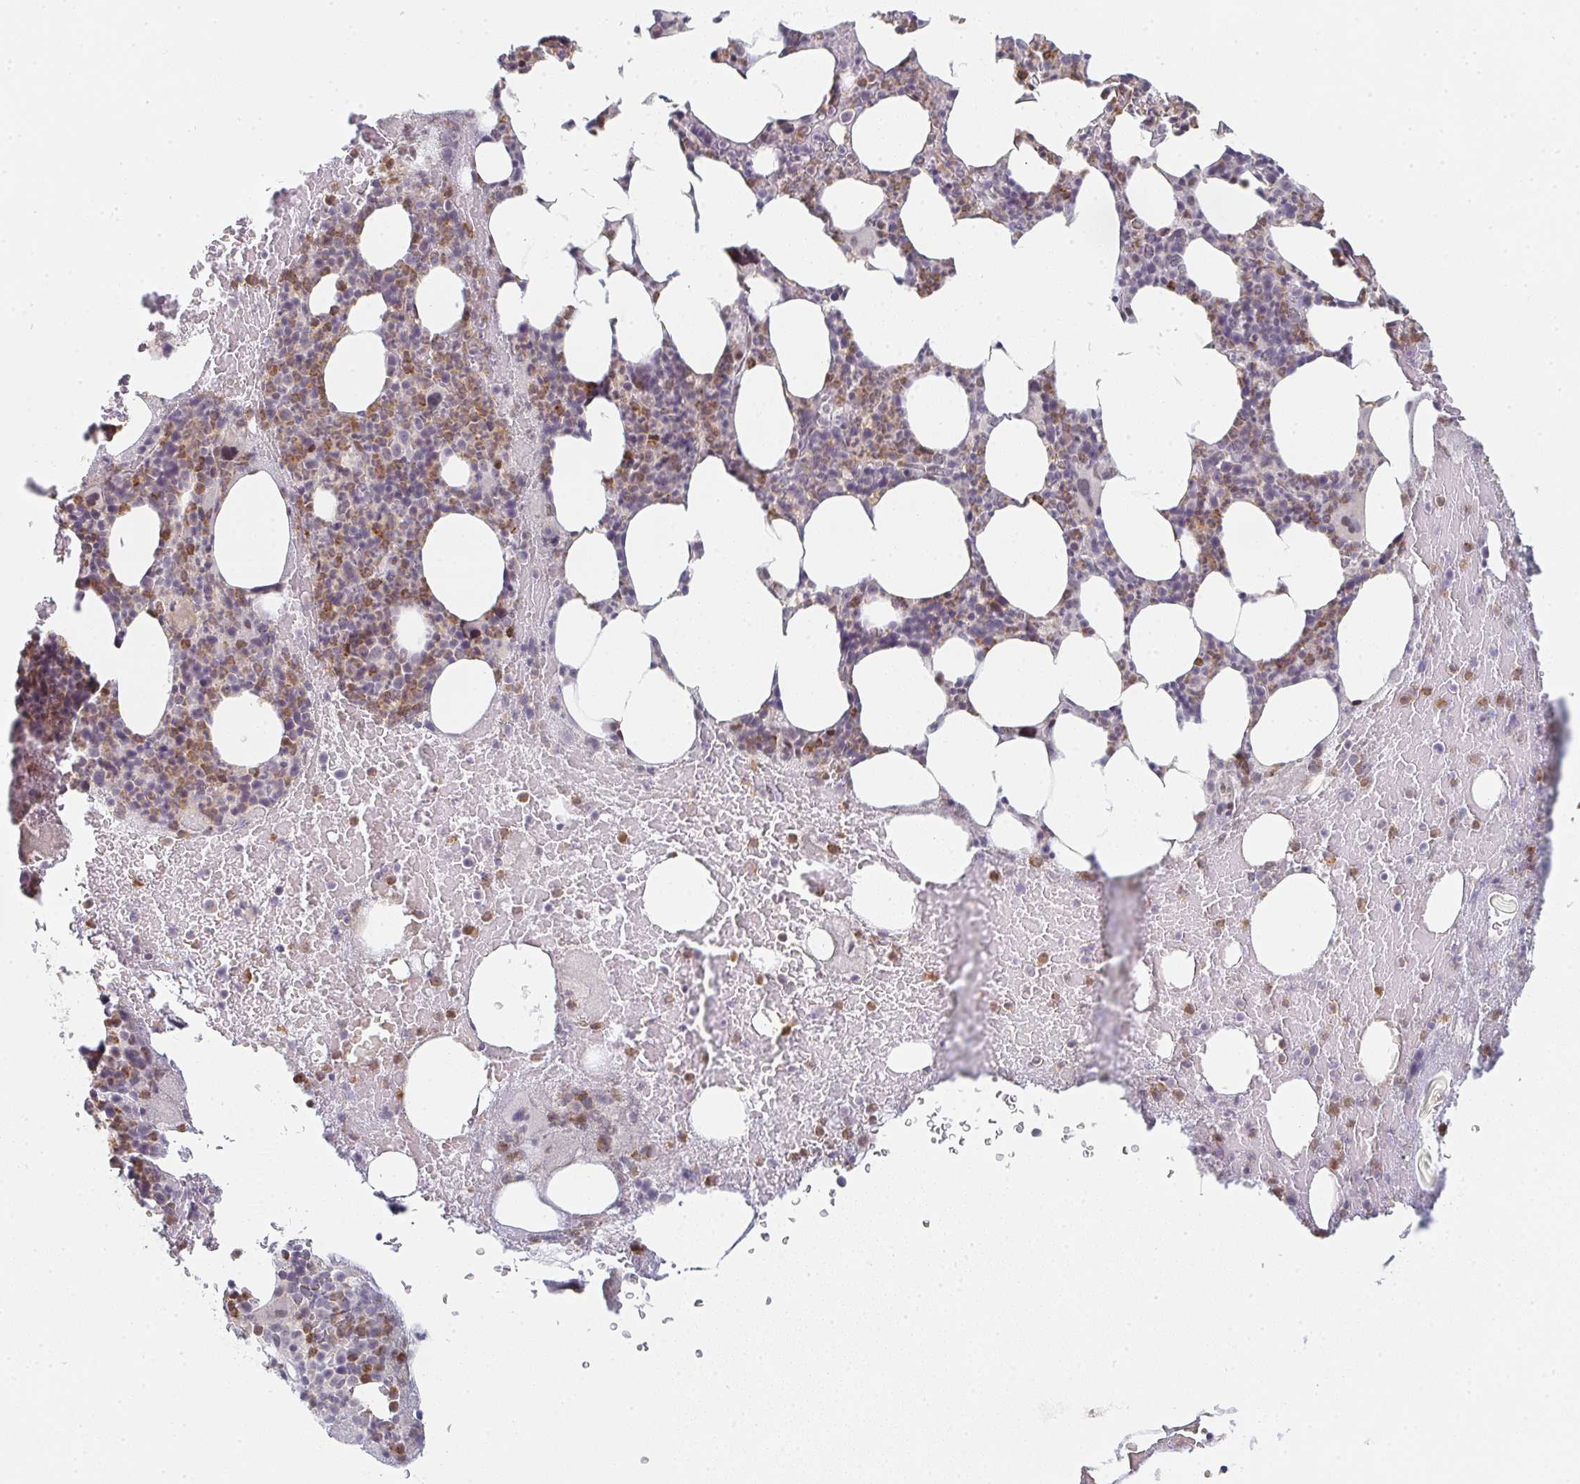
{"staining": {"intensity": "weak", "quantity": "25%-75%", "location": "cytoplasmic/membranous"}, "tissue": "bone marrow", "cell_type": "Hematopoietic cells", "image_type": "normal", "snomed": [{"axis": "morphology", "description": "Normal tissue, NOS"}, {"axis": "topography", "description": "Bone marrow"}], "caption": "Hematopoietic cells show weak cytoplasmic/membranous staining in approximately 25%-75% of cells in unremarkable bone marrow.", "gene": "LIN54", "patient": {"sex": "female", "age": 59}}